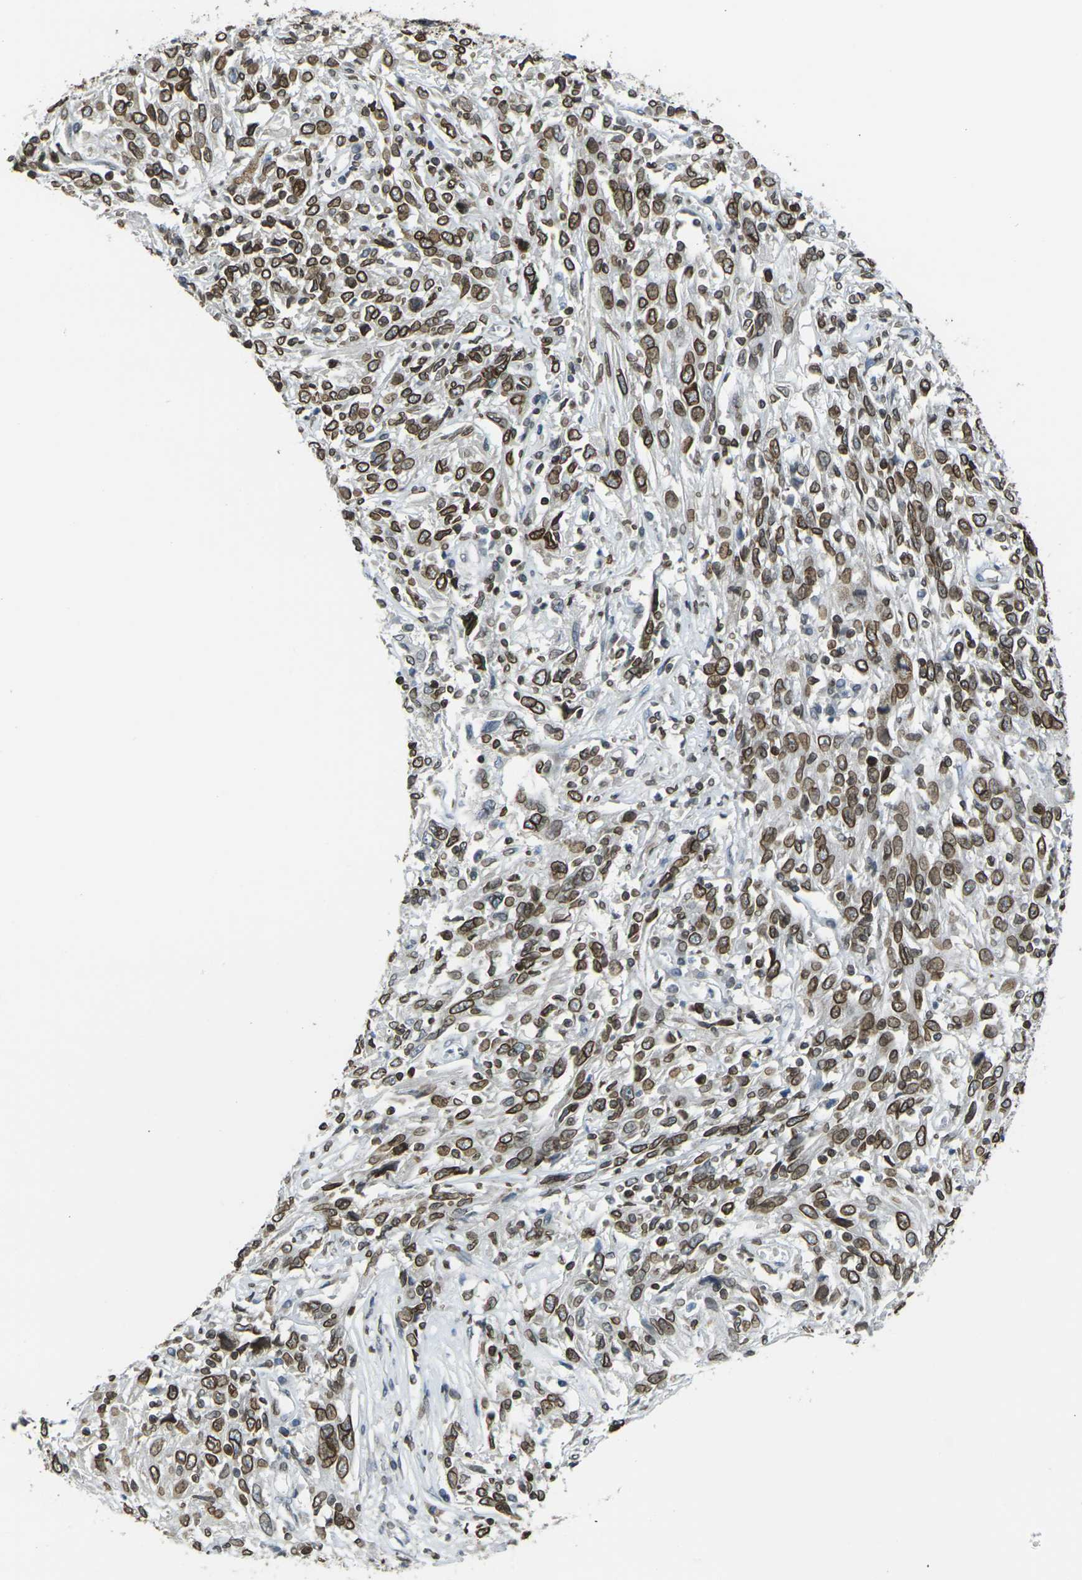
{"staining": {"intensity": "strong", "quantity": ">75%", "location": "cytoplasmic/membranous,nuclear"}, "tissue": "cervical cancer", "cell_type": "Tumor cells", "image_type": "cancer", "snomed": [{"axis": "morphology", "description": "Squamous cell carcinoma, NOS"}, {"axis": "topography", "description": "Cervix"}], "caption": "Squamous cell carcinoma (cervical) stained with a brown dye exhibits strong cytoplasmic/membranous and nuclear positive positivity in approximately >75% of tumor cells.", "gene": "BRDT", "patient": {"sex": "female", "age": 46}}